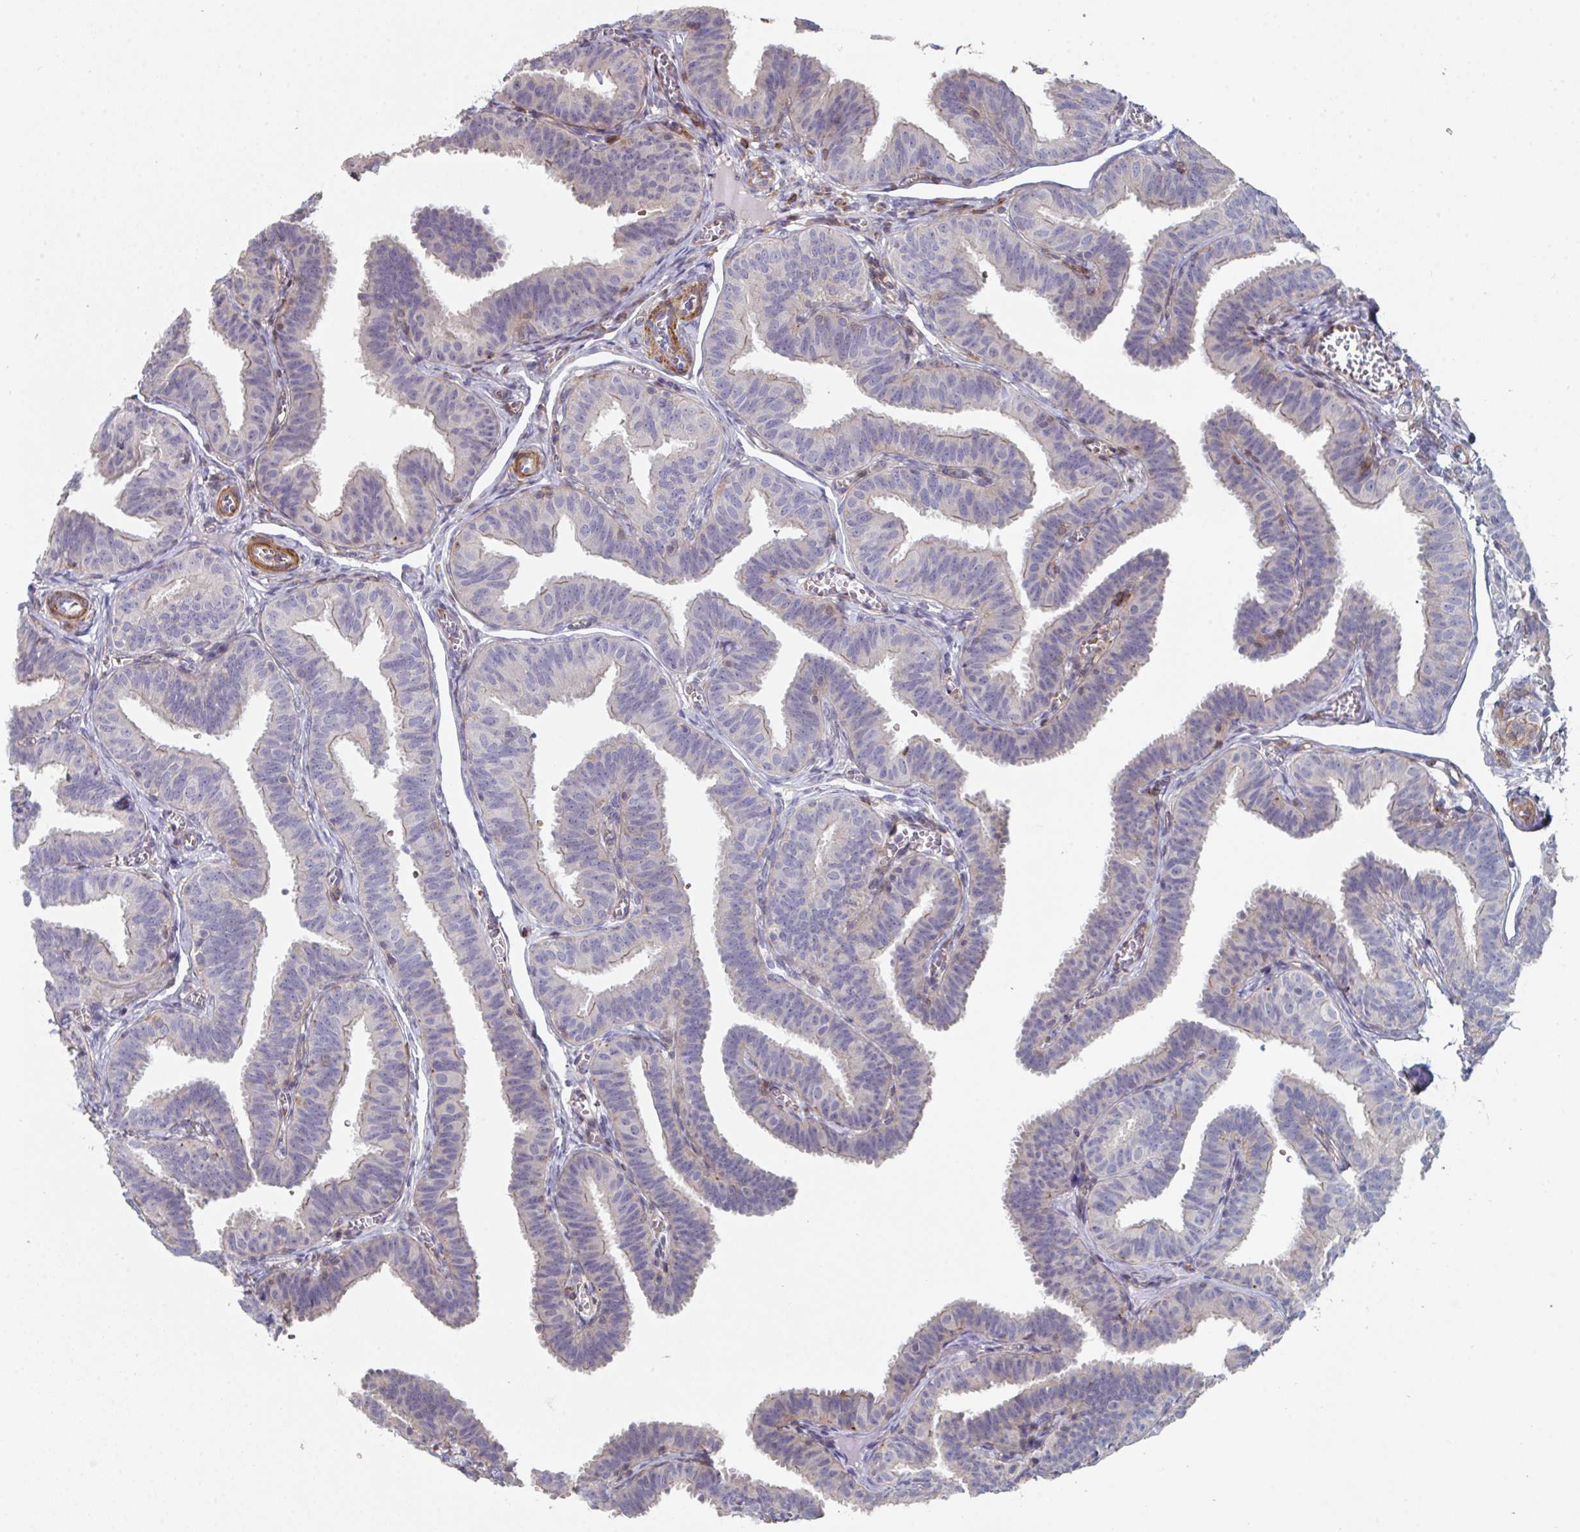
{"staining": {"intensity": "weak", "quantity": "<25%", "location": "cytoplasmic/membranous"}, "tissue": "fallopian tube", "cell_type": "Glandular cells", "image_type": "normal", "snomed": [{"axis": "morphology", "description": "Normal tissue, NOS"}, {"axis": "topography", "description": "Fallopian tube"}], "caption": "A histopathology image of fallopian tube stained for a protein exhibits no brown staining in glandular cells. The staining was performed using DAB (3,3'-diaminobenzidine) to visualize the protein expression in brown, while the nuclei were stained in blue with hematoxylin (Magnification: 20x).", "gene": "FZD2", "patient": {"sex": "female", "age": 25}}